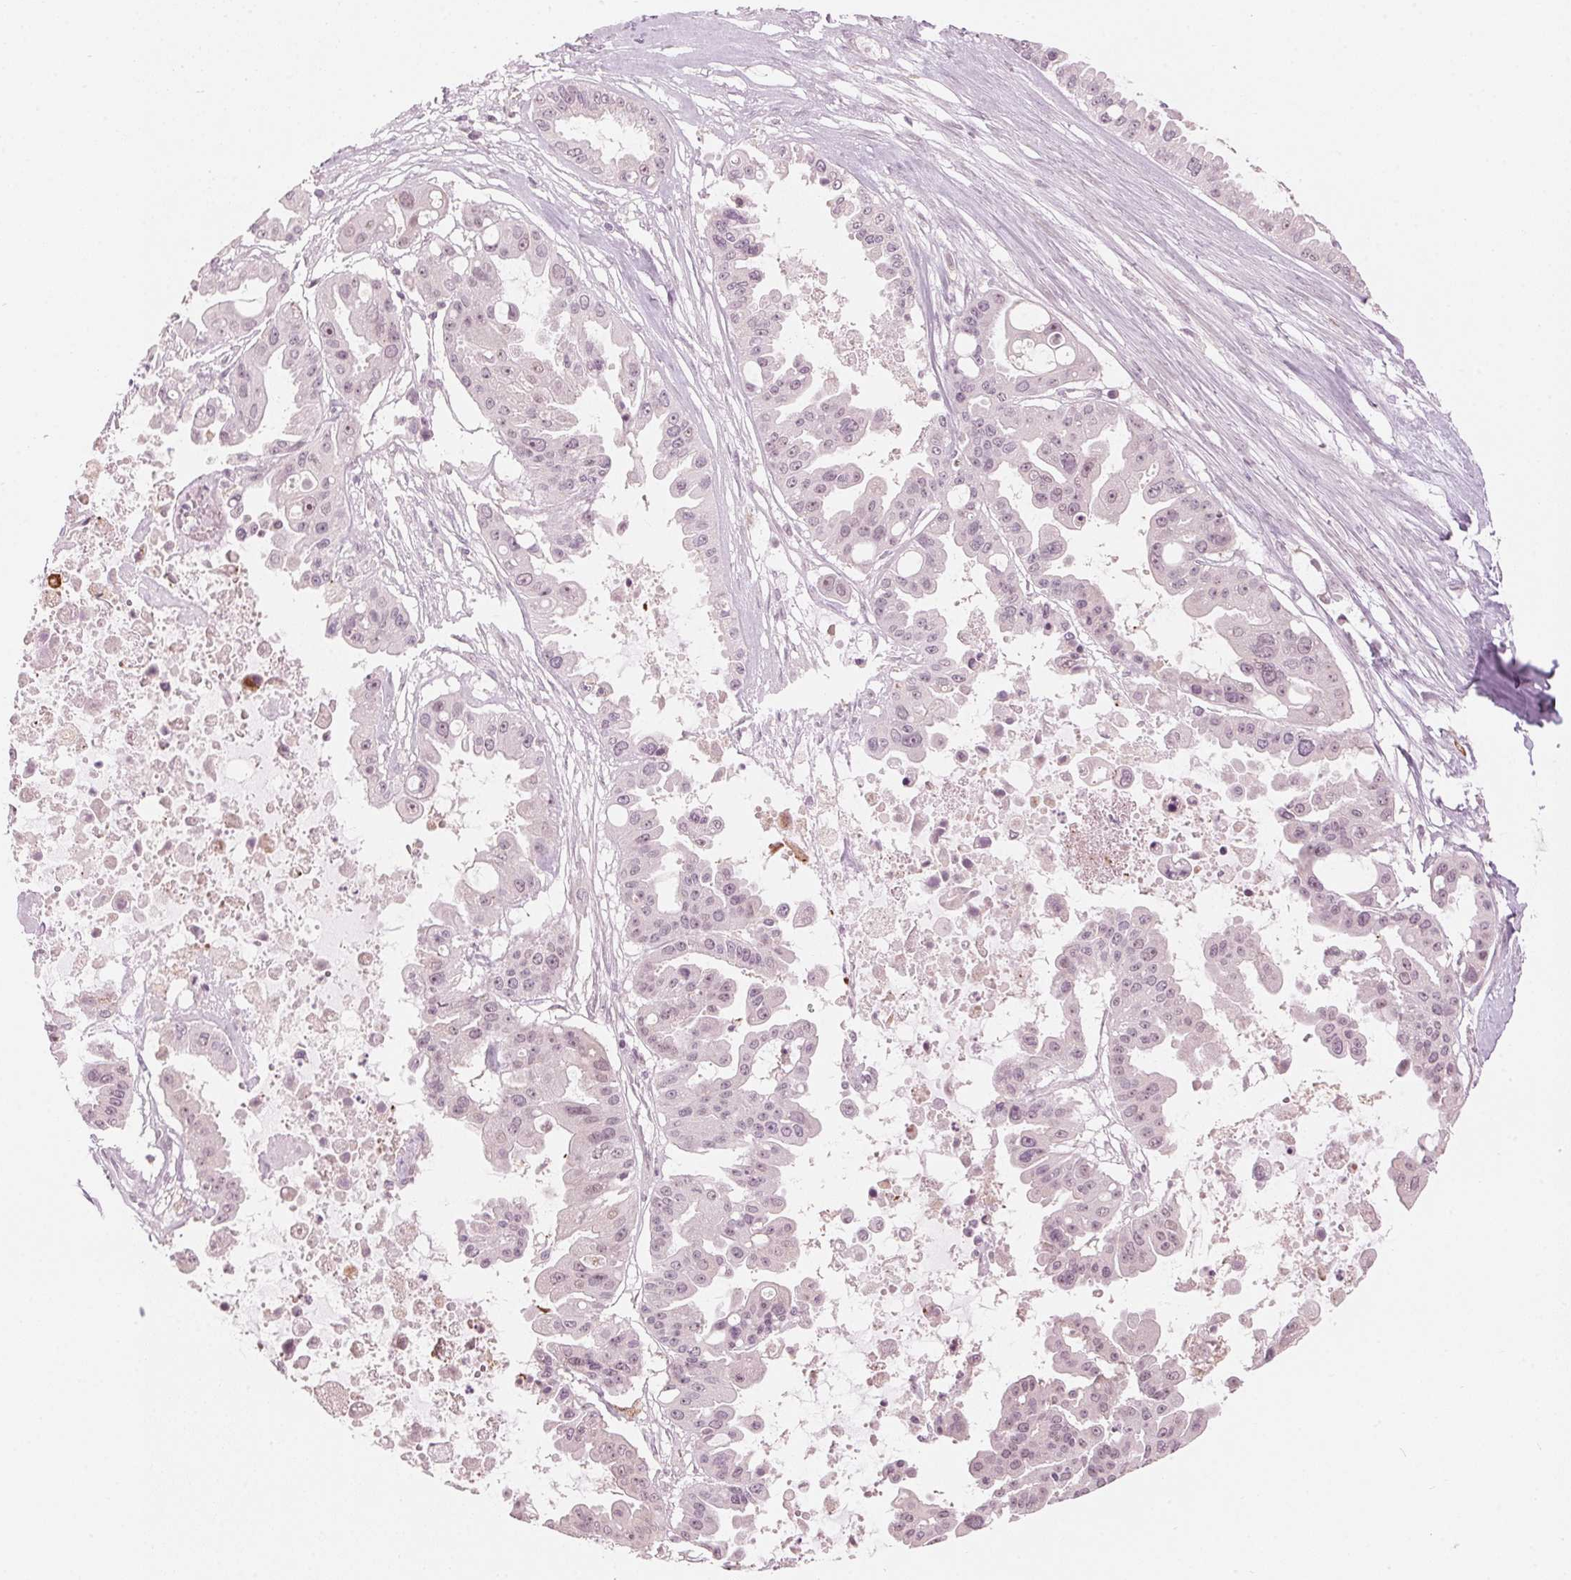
{"staining": {"intensity": "negative", "quantity": "none", "location": "none"}, "tissue": "ovarian cancer", "cell_type": "Tumor cells", "image_type": "cancer", "snomed": [{"axis": "morphology", "description": "Cystadenocarcinoma, serous, NOS"}, {"axis": "topography", "description": "Ovary"}], "caption": "Immunohistochemical staining of ovarian serous cystadenocarcinoma exhibits no significant positivity in tumor cells. (DAB immunohistochemistry (IHC) visualized using brightfield microscopy, high magnification).", "gene": "TMED6", "patient": {"sex": "female", "age": 56}}